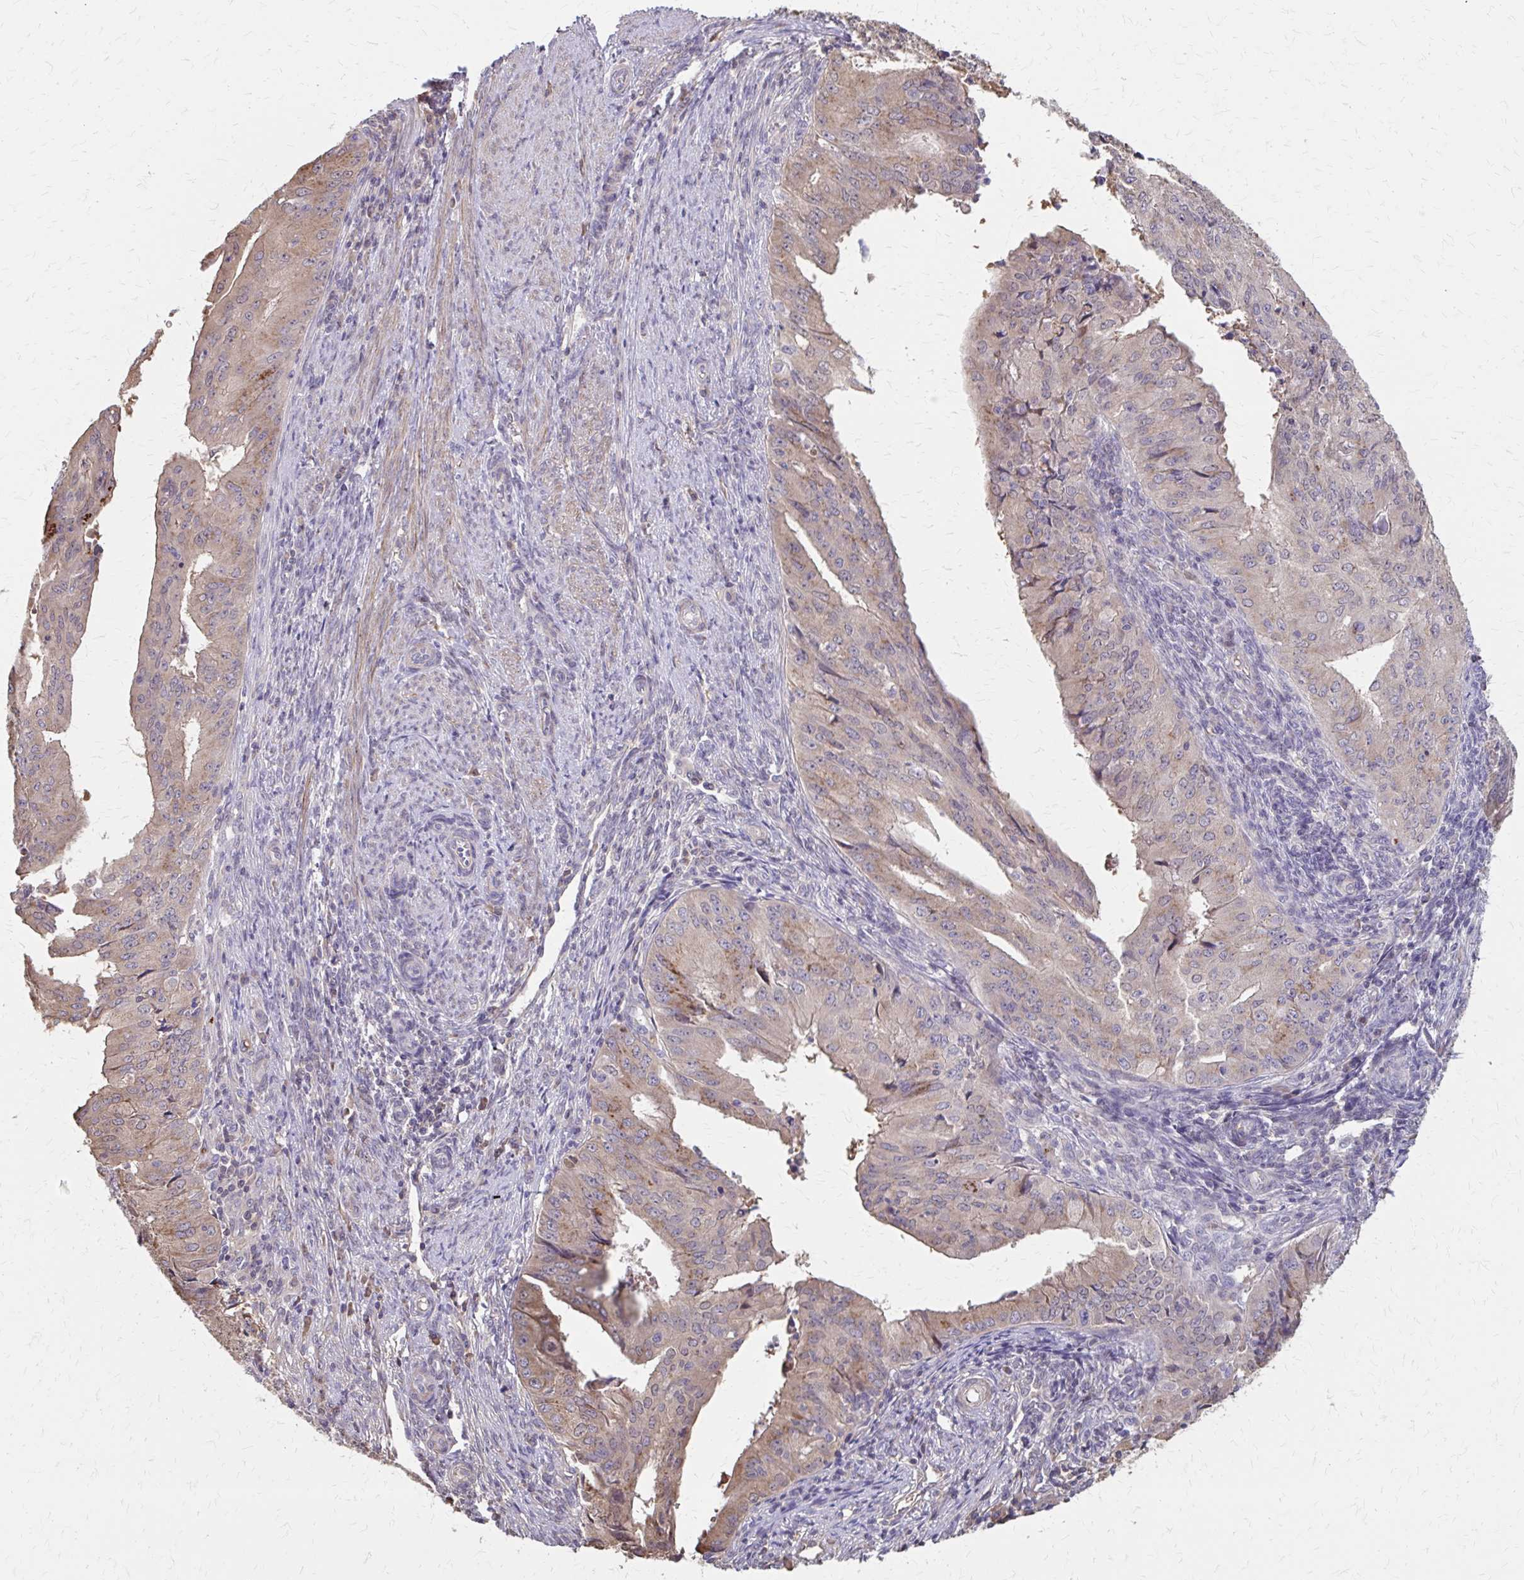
{"staining": {"intensity": "moderate", "quantity": "25%-75%", "location": "cytoplasmic/membranous"}, "tissue": "endometrial cancer", "cell_type": "Tumor cells", "image_type": "cancer", "snomed": [{"axis": "morphology", "description": "Adenocarcinoma, NOS"}, {"axis": "topography", "description": "Endometrium"}], "caption": "Immunohistochemistry (IHC) of human adenocarcinoma (endometrial) demonstrates medium levels of moderate cytoplasmic/membranous staining in approximately 25%-75% of tumor cells. Ihc stains the protein in brown and the nuclei are stained blue.", "gene": "IFI44L", "patient": {"sex": "female", "age": 50}}